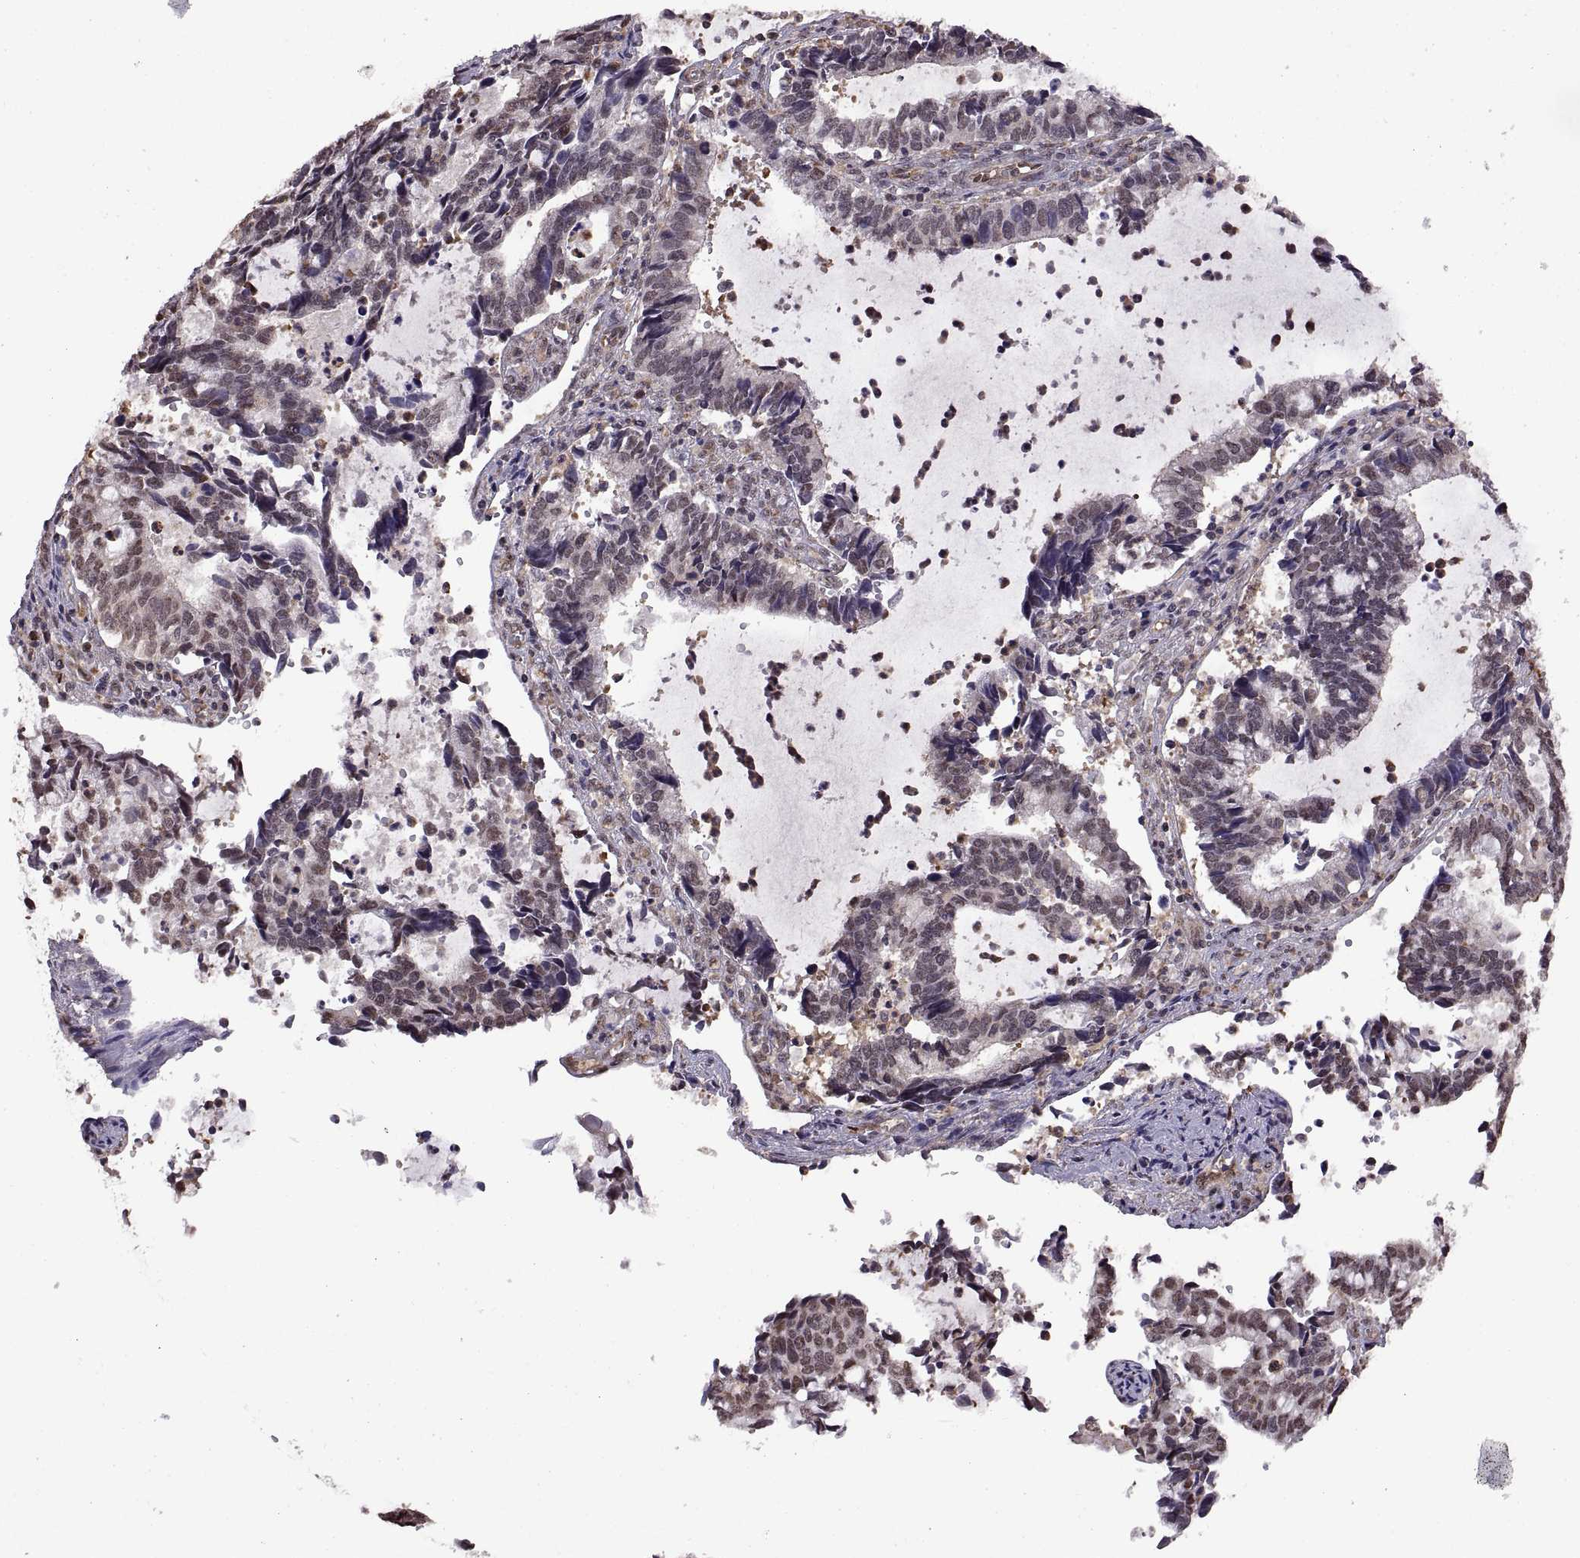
{"staining": {"intensity": "negative", "quantity": "none", "location": "none"}, "tissue": "cervical cancer", "cell_type": "Tumor cells", "image_type": "cancer", "snomed": [{"axis": "morphology", "description": "Adenocarcinoma, NOS"}, {"axis": "topography", "description": "Cervix"}], "caption": "Cervical adenocarcinoma was stained to show a protein in brown. There is no significant positivity in tumor cells.", "gene": "ARRB1", "patient": {"sex": "female", "age": 42}}